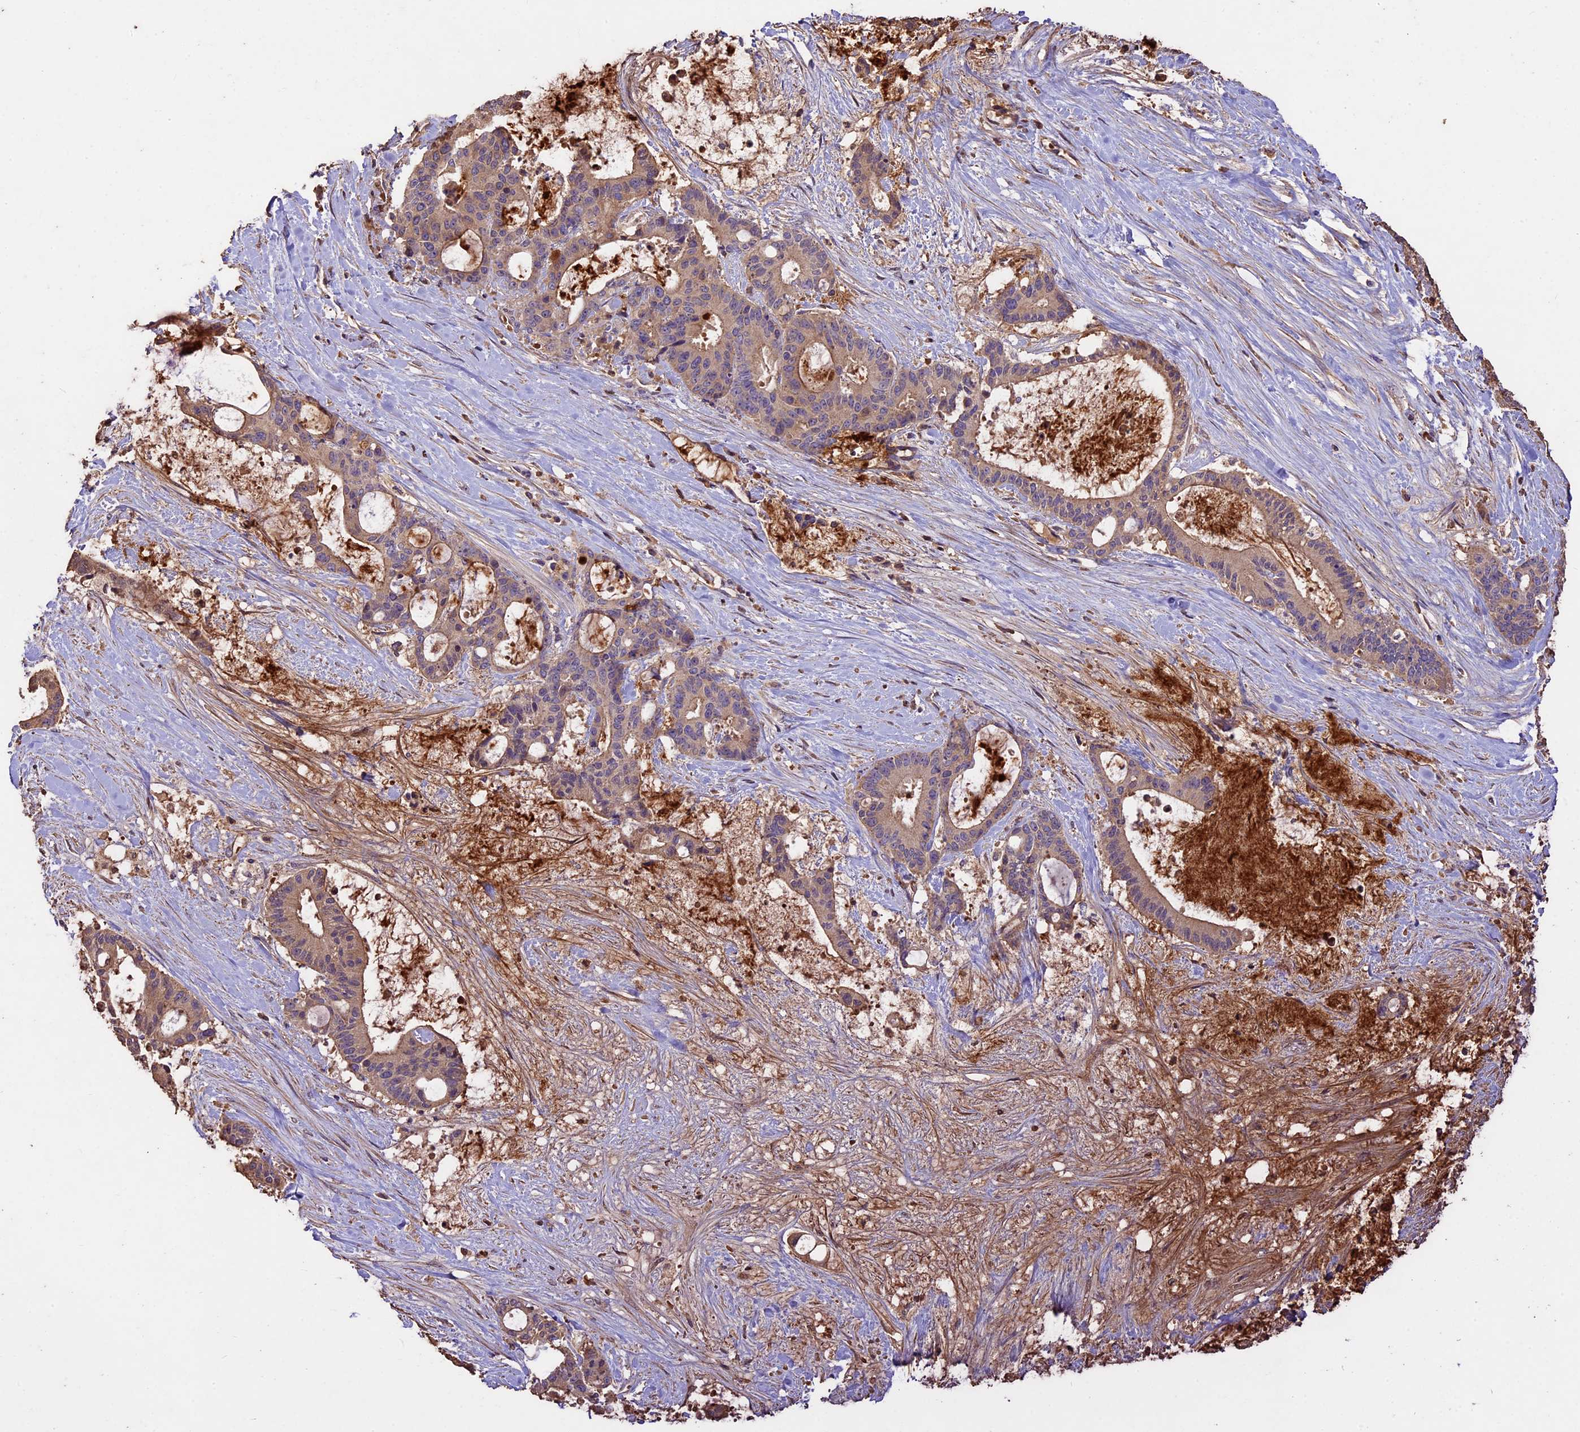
{"staining": {"intensity": "weak", "quantity": ">75%", "location": "cytoplasmic/membranous"}, "tissue": "liver cancer", "cell_type": "Tumor cells", "image_type": "cancer", "snomed": [{"axis": "morphology", "description": "Normal tissue, NOS"}, {"axis": "morphology", "description": "Cholangiocarcinoma"}, {"axis": "topography", "description": "Liver"}, {"axis": "topography", "description": "Peripheral nerve tissue"}], "caption": "Immunohistochemical staining of cholangiocarcinoma (liver) reveals low levels of weak cytoplasmic/membranous expression in approximately >75% of tumor cells.", "gene": "CRLF1", "patient": {"sex": "female", "age": 73}}